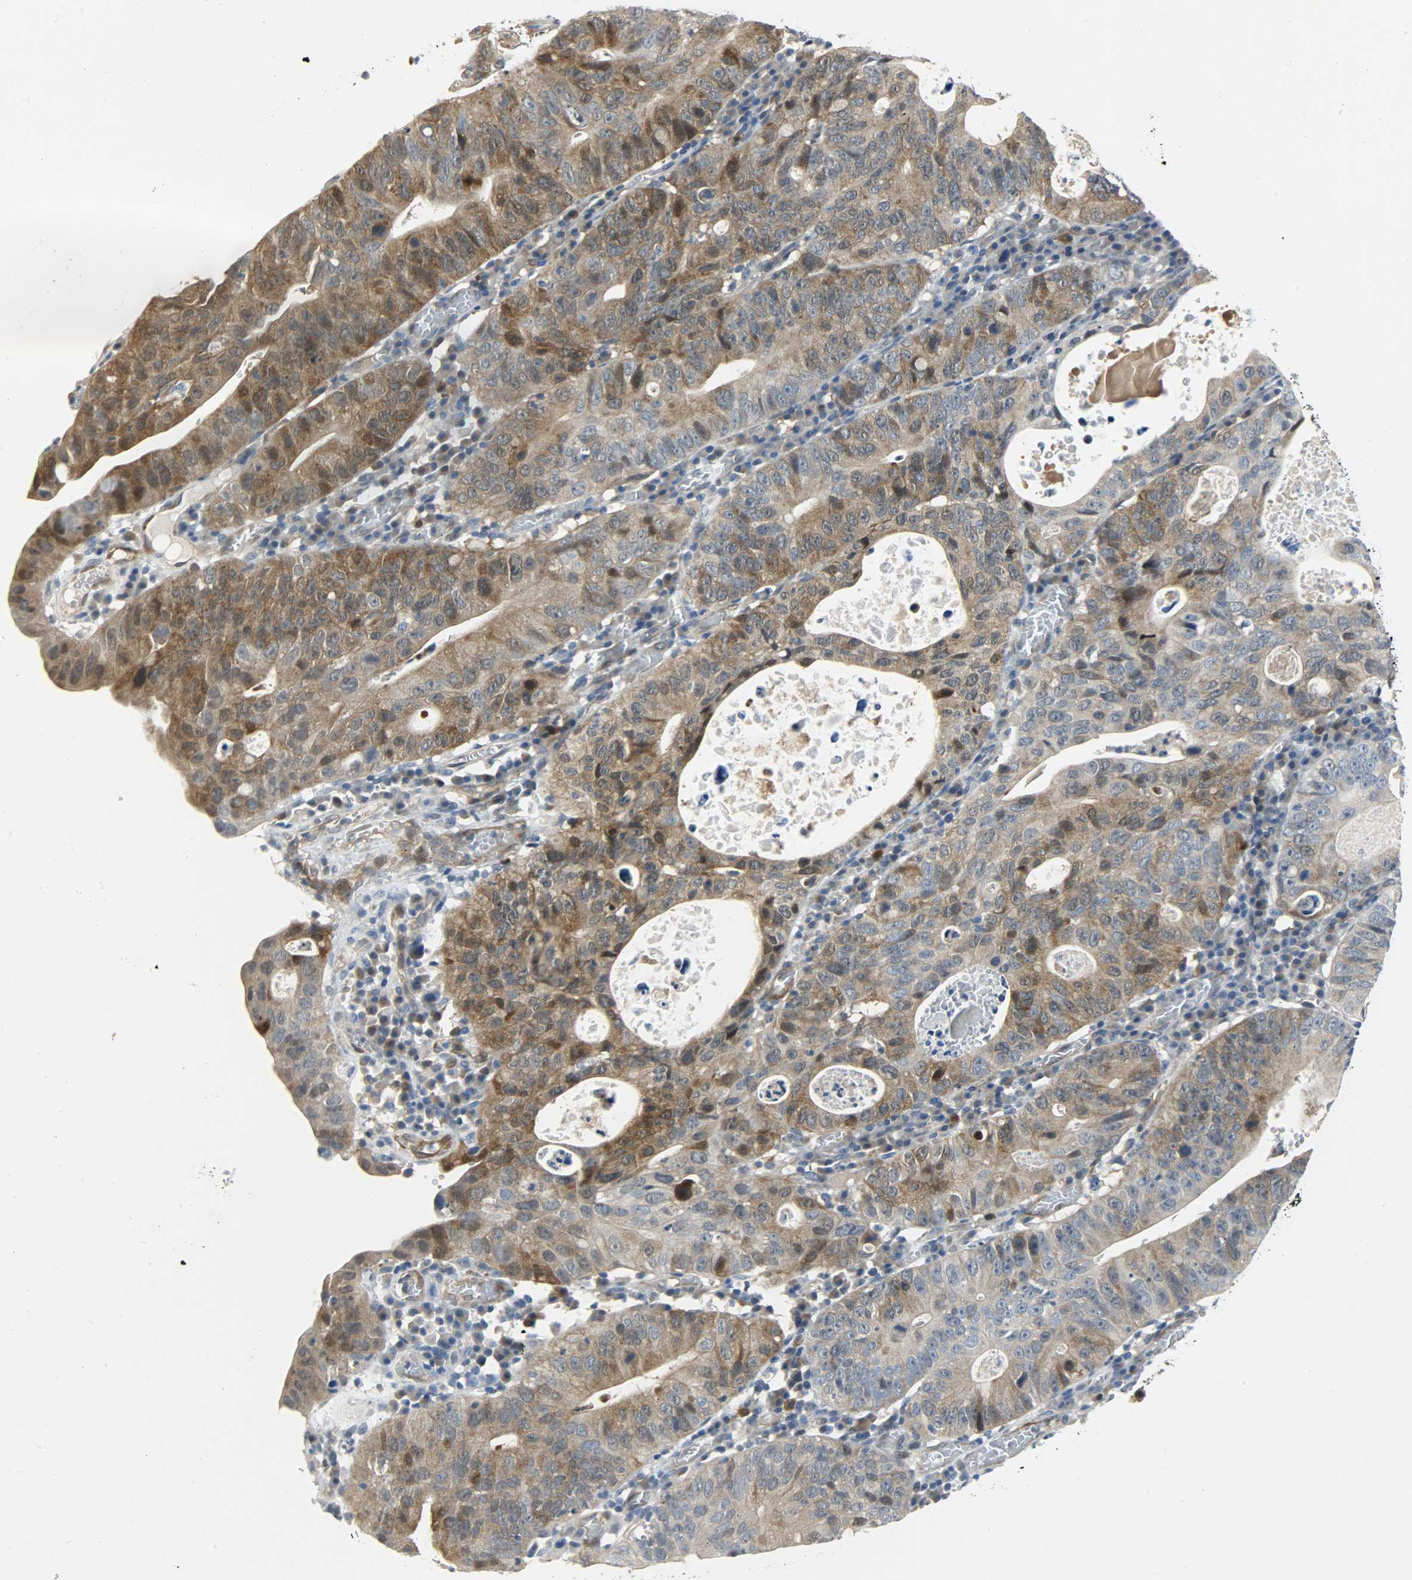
{"staining": {"intensity": "moderate", "quantity": ">75%", "location": "cytoplasmic/membranous,nuclear"}, "tissue": "stomach cancer", "cell_type": "Tumor cells", "image_type": "cancer", "snomed": [{"axis": "morphology", "description": "Adenocarcinoma, NOS"}, {"axis": "topography", "description": "Stomach"}], "caption": "Human stomach cancer (adenocarcinoma) stained with a brown dye demonstrates moderate cytoplasmic/membranous and nuclear positive positivity in approximately >75% of tumor cells.", "gene": "EIF4EBP1", "patient": {"sex": "male", "age": 59}}